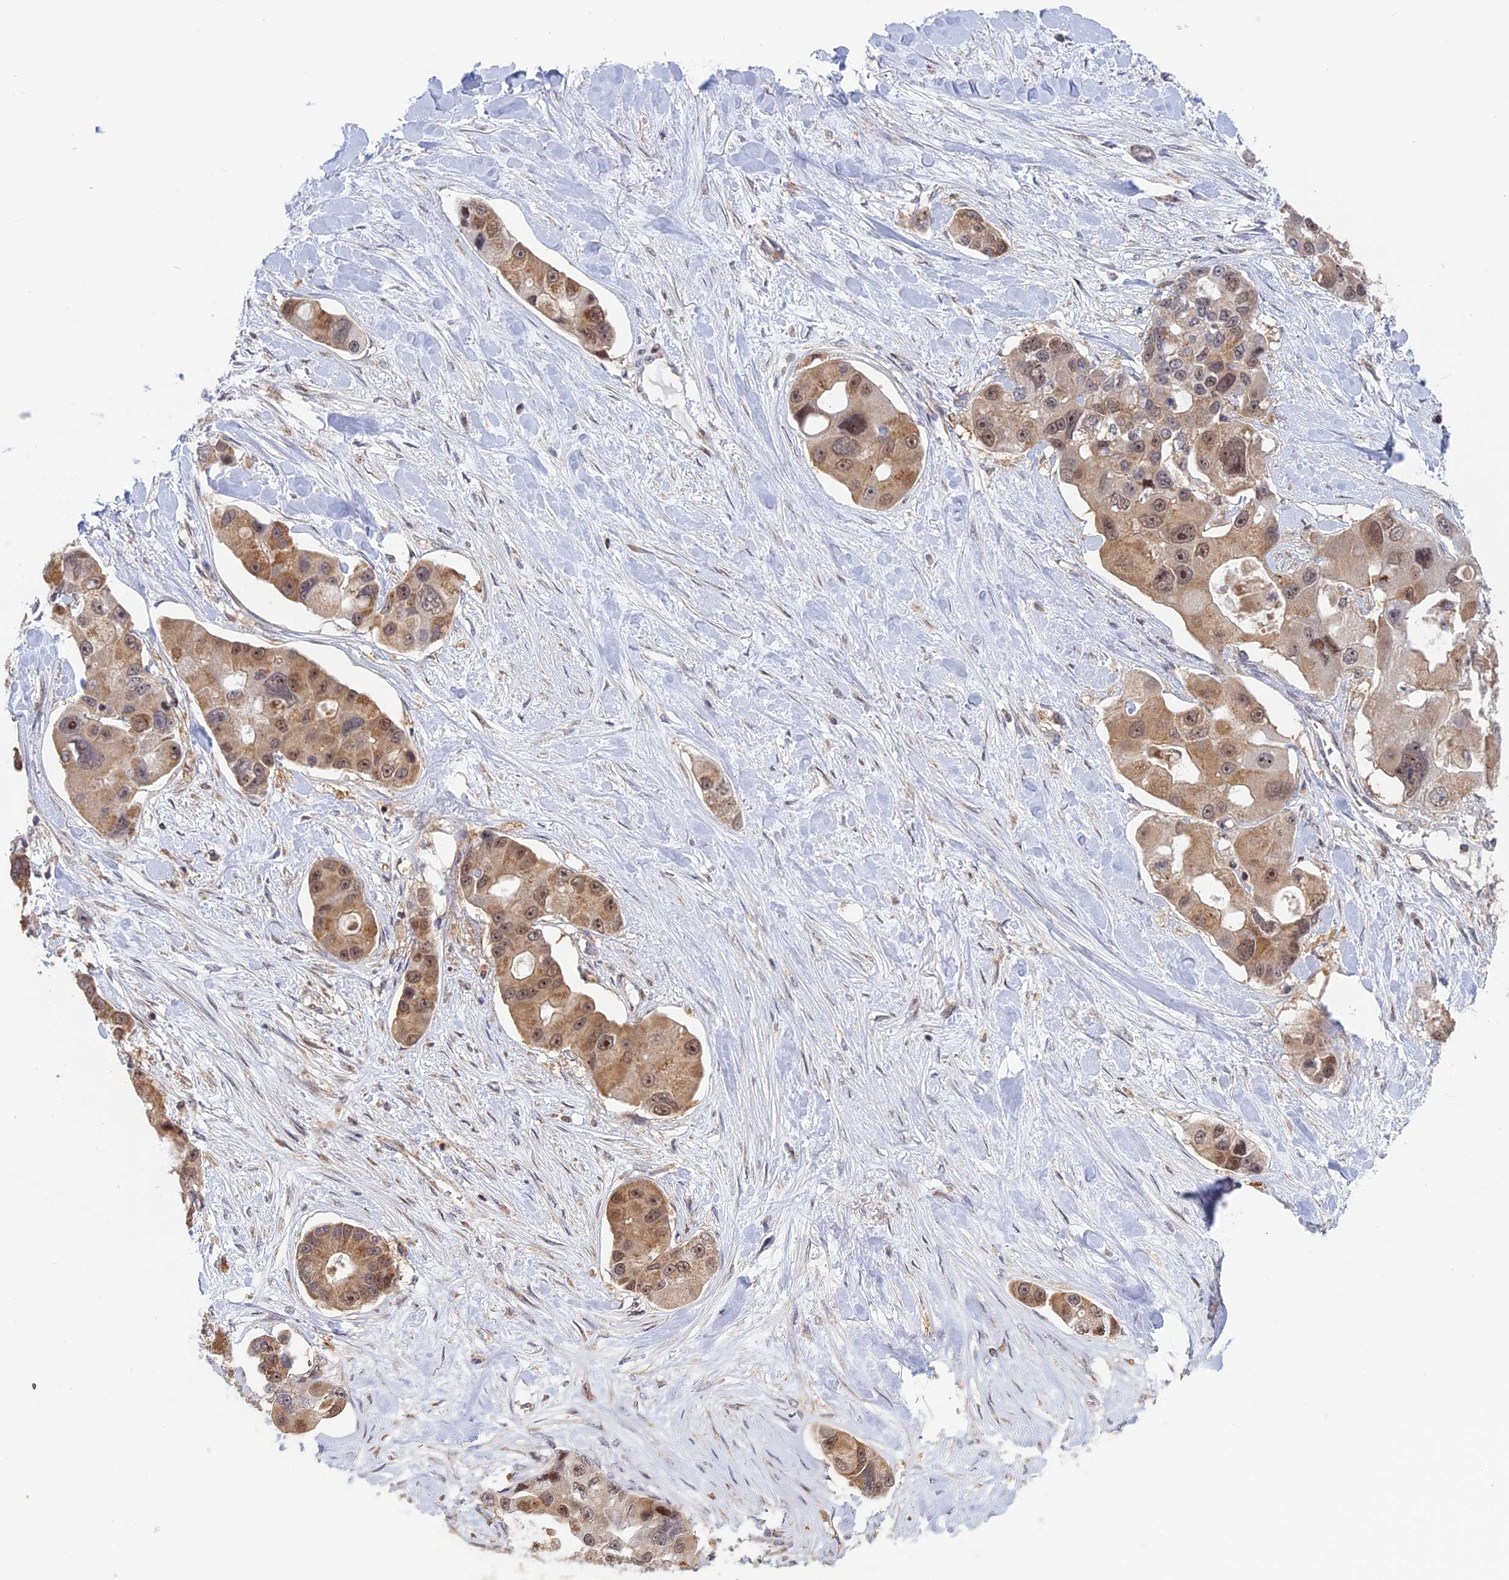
{"staining": {"intensity": "moderate", "quantity": "25%-75%", "location": "cytoplasmic/membranous,nuclear"}, "tissue": "lung cancer", "cell_type": "Tumor cells", "image_type": "cancer", "snomed": [{"axis": "morphology", "description": "Adenocarcinoma, NOS"}, {"axis": "topography", "description": "Lung"}], "caption": "Lung cancer (adenocarcinoma) stained with a brown dye exhibits moderate cytoplasmic/membranous and nuclear positive staining in about 25%-75% of tumor cells.", "gene": "GSKIP", "patient": {"sex": "female", "age": 54}}